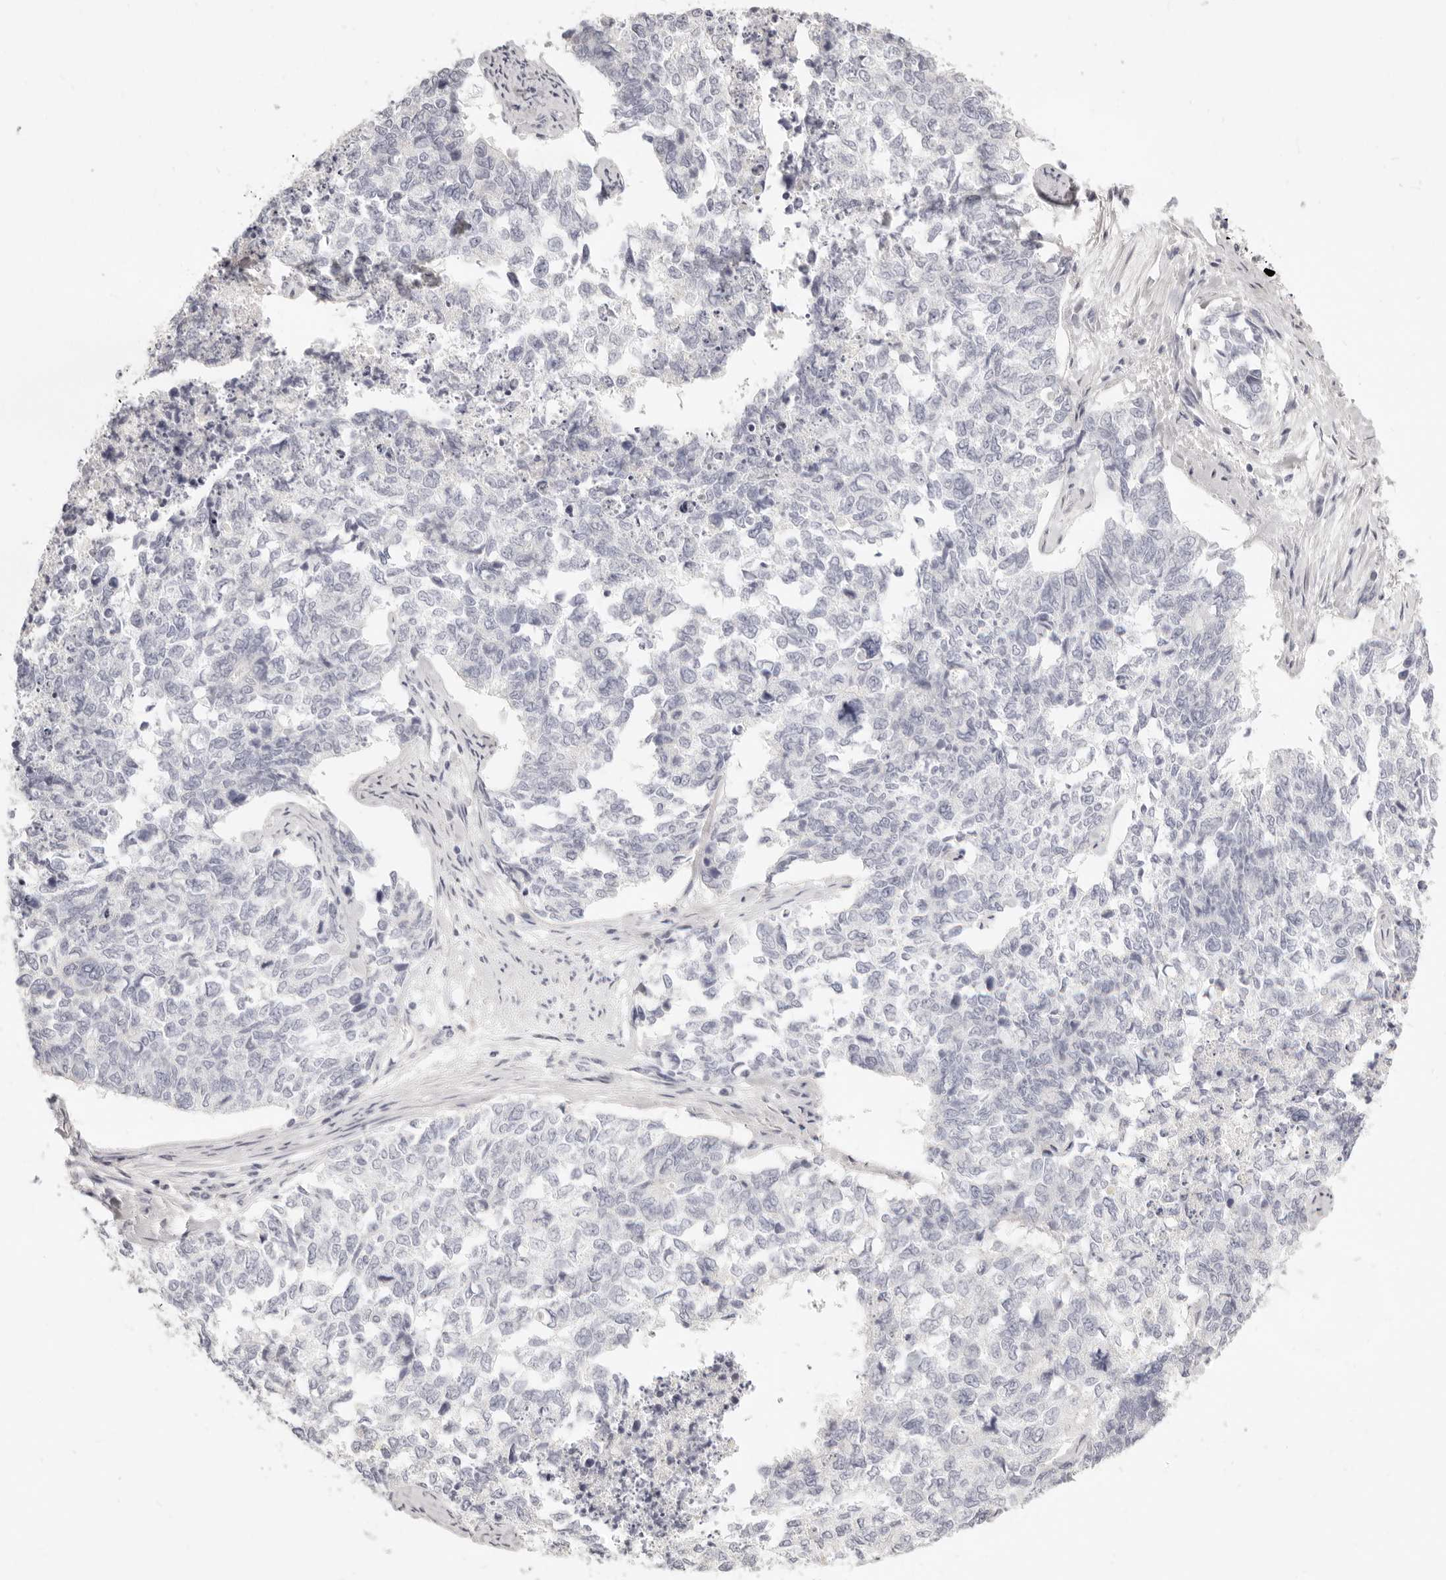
{"staining": {"intensity": "negative", "quantity": "none", "location": "none"}, "tissue": "cervical cancer", "cell_type": "Tumor cells", "image_type": "cancer", "snomed": [{"axis": "morphology", "description": "Squamous cell carcinoma, NOS"}, {"axis": "topography", "description": "Cervix"}], "caption": "This histopathology image is of cervical cancer stained with immunohistochemistry (IHC) to label a protein in brown with the nuclei are counter-stained blue. There is no staining in tumor cells.", "gene": "FABP1", "patient": {"sex": "female", "age": 63}}